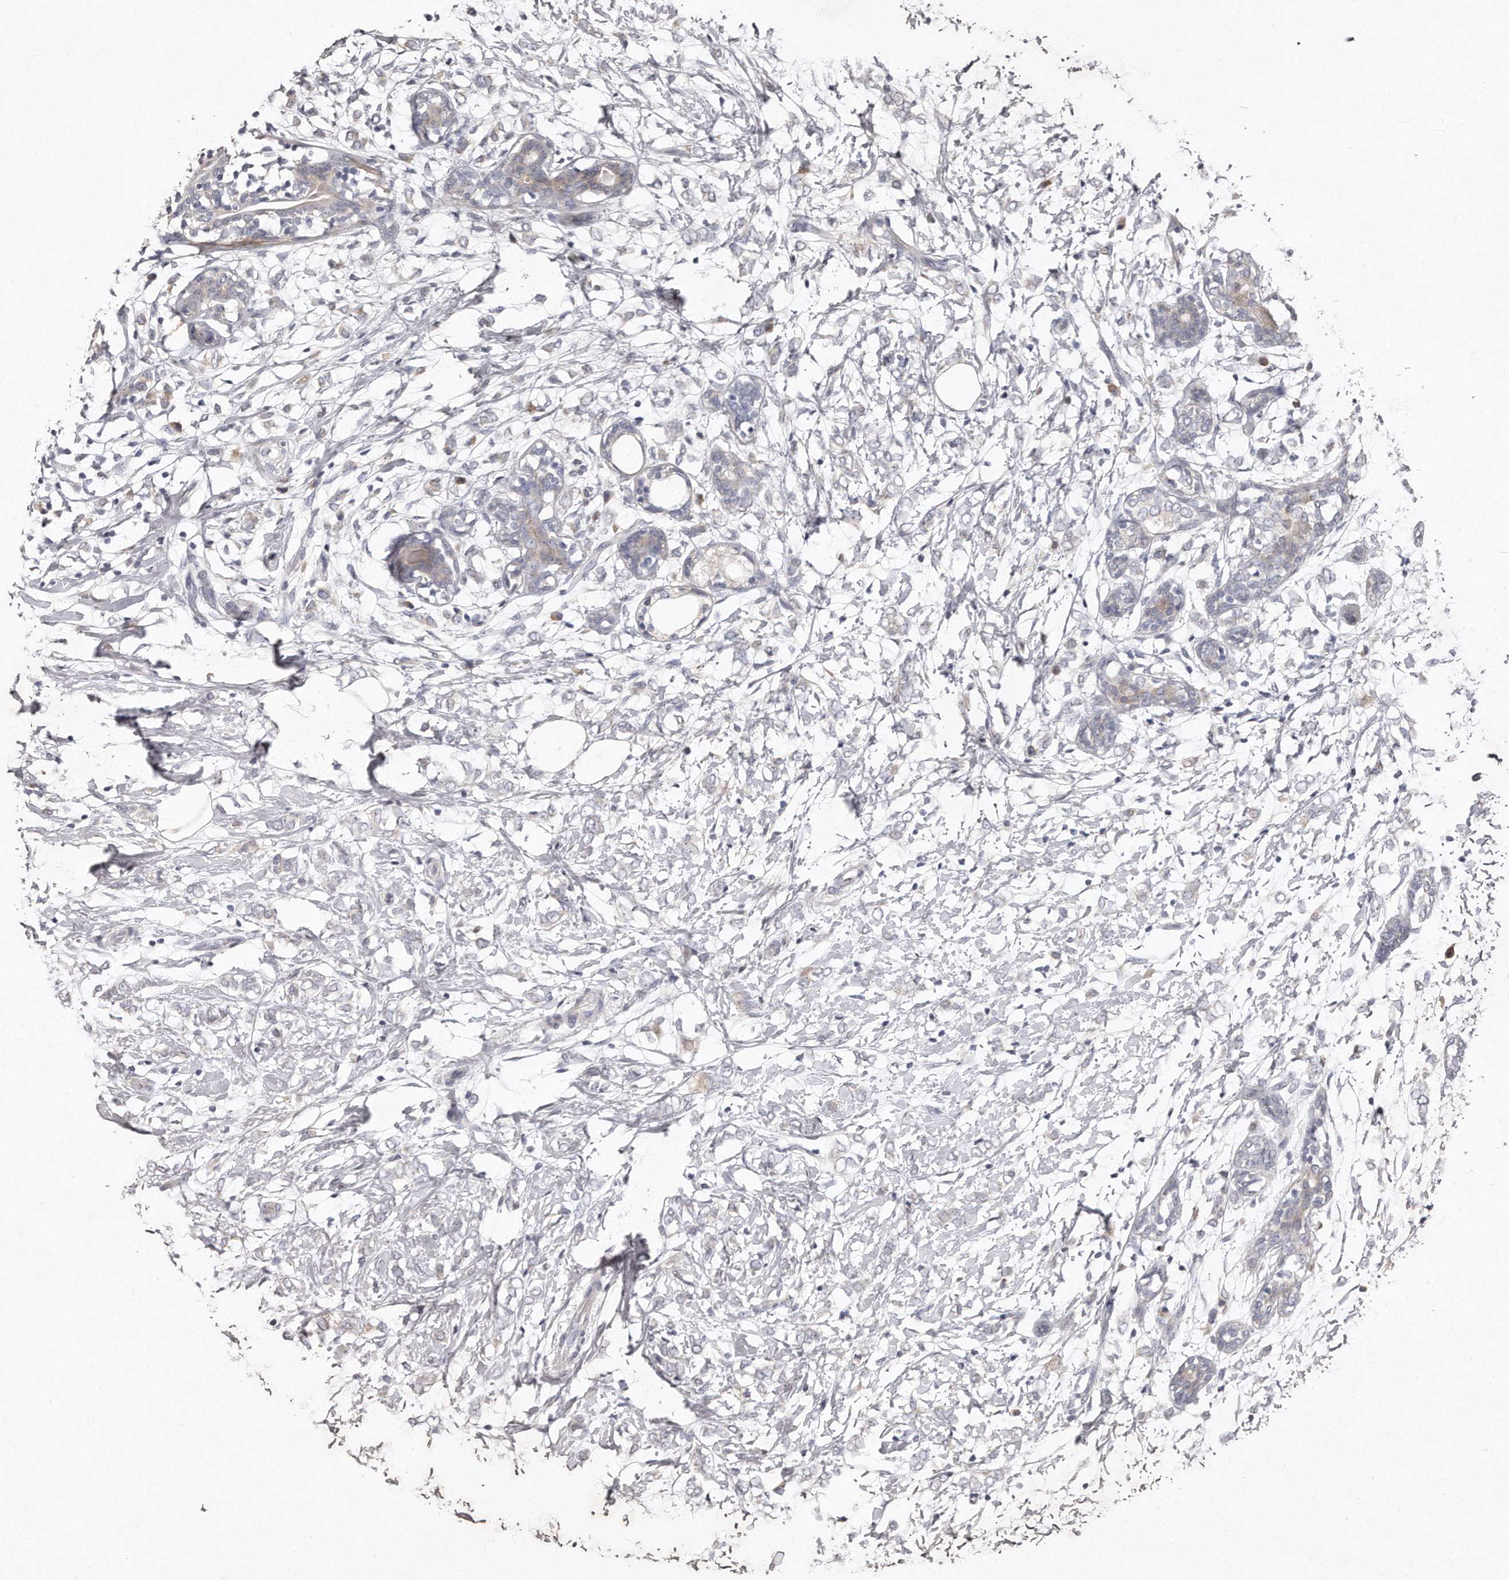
{"staining": {"intensity": "negative", "quantity": "none", "location": "none"}, "tissue": "breast cancer", "cell_type": "Tumor cells", "image_type": "cancer", "snomed": [{"axis": "morphology", "description": "Normal tissue, NOS"}, {"axis": "morphology", "description": "Lobular carcinoma"}, {"axis": "topography", "description": "Breast"}], "caption": "Immunohistochemistry of breast lobular carcinoma reveals no expression in tumor cells.", "gene": "TECR", "patient": {"sex": "female", "age": 47}}